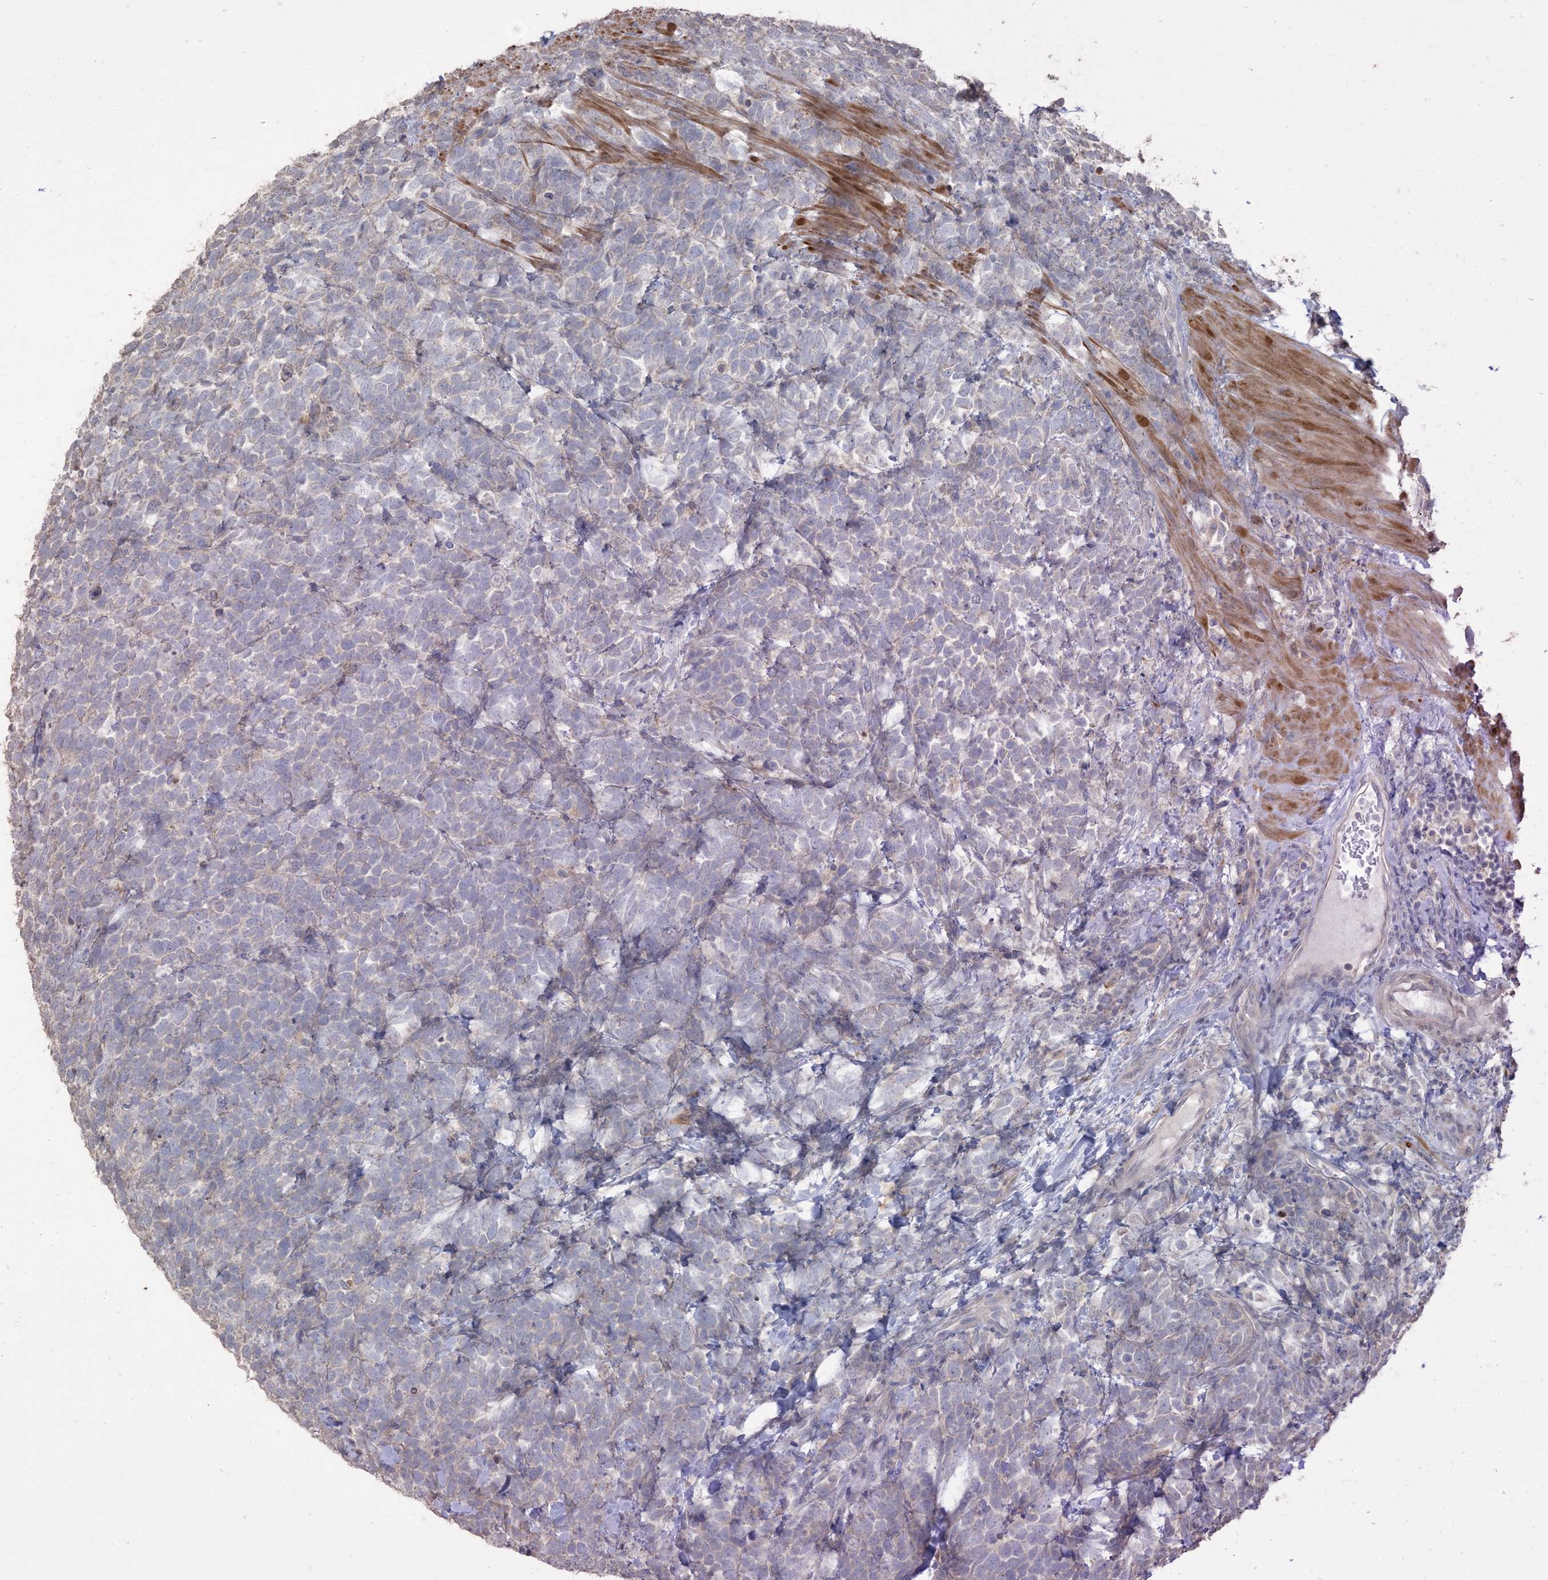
{"staining": {"intensity": "negative", "quantity": "none", "location": "none"}, "tissue": "urothelial cancer", "cell_type": "Tumor cells", "image_type": "cancer", "snomed": [{"axis": "morphology", "description": "Urothelial carcinoma, High grade"}, {"axis": "topography", "description": "Urinary bladder"}], "caption": "DAB (3,3'-diaminobenzidine) immunohistochemical staining of human urothelial carcinoma (high-grade) reveals no significant positivity in tumor cells.", "gene": "RNF175", "patient": {"sex": "female", "age": 82}}